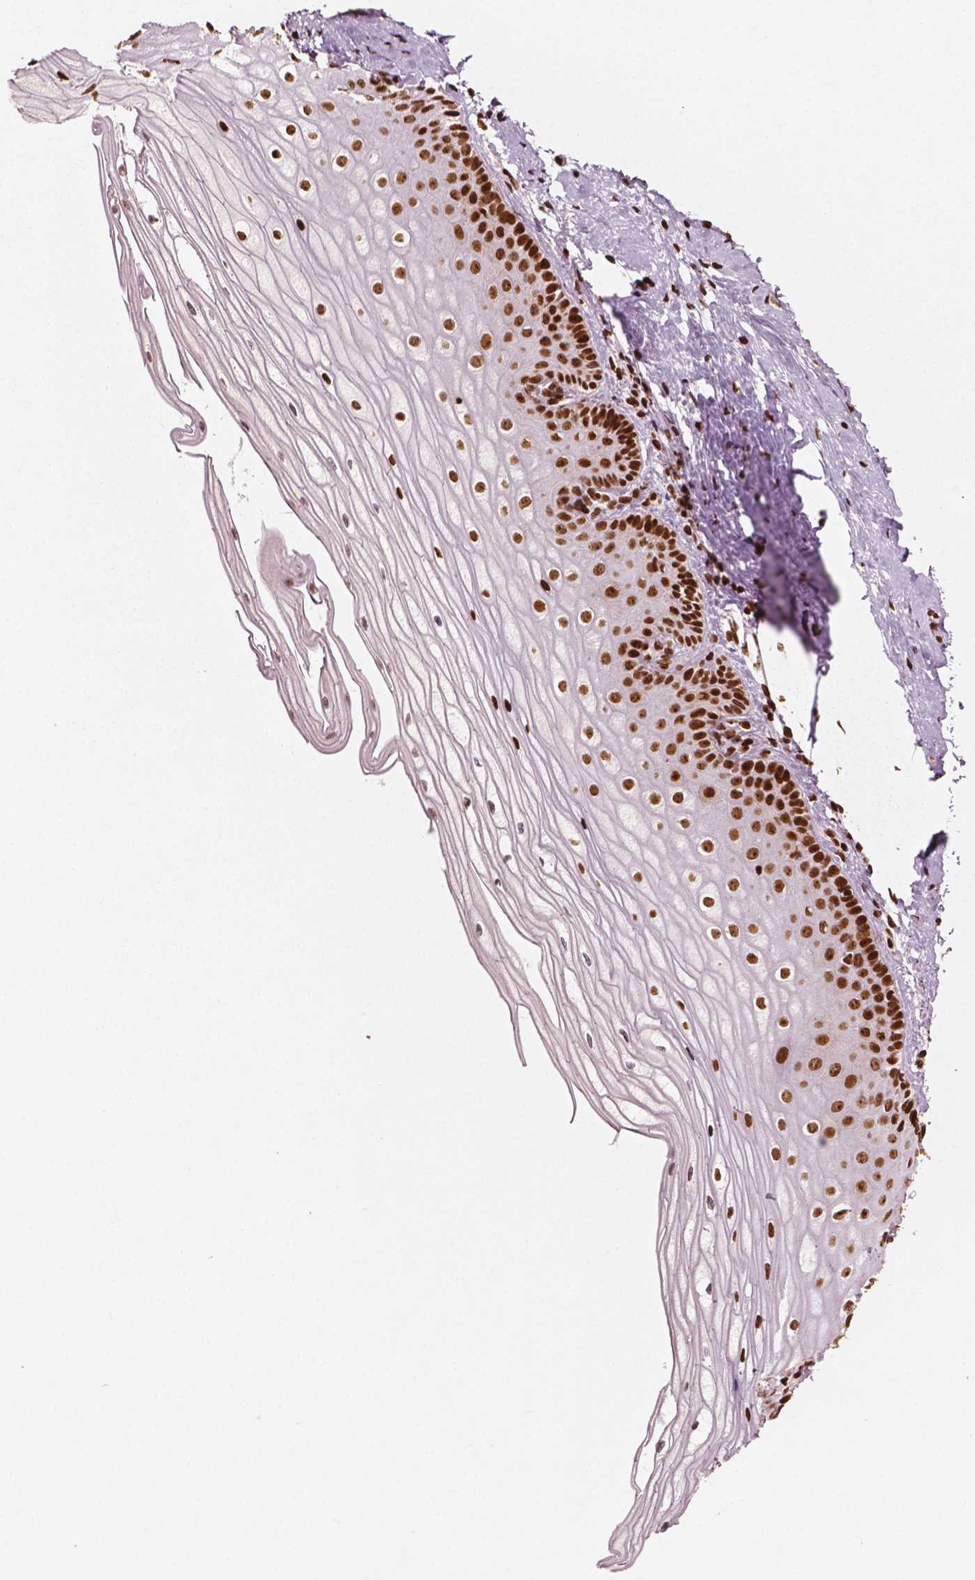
{"staining": {"intensity": "strong", "quantity": ">75%", "location": "nuclear"}, "tissue": "vagina", "cell_type": "Squamous epithelial cells", "image_type": "normal", "snomed": [{"axis": "morphology", "description": "Normal tissue, NOS"}, {"axis": "topography", "description": "Vagina"}], "caption": "Approximately >75% of squamous epithelial cells in unremarkable human vagina exhibit strong nuclear protein staining as visualized by brown immunohistochemical staining.", "gene": "CTCF", "patient": {"sex": "female", "age": 52}}